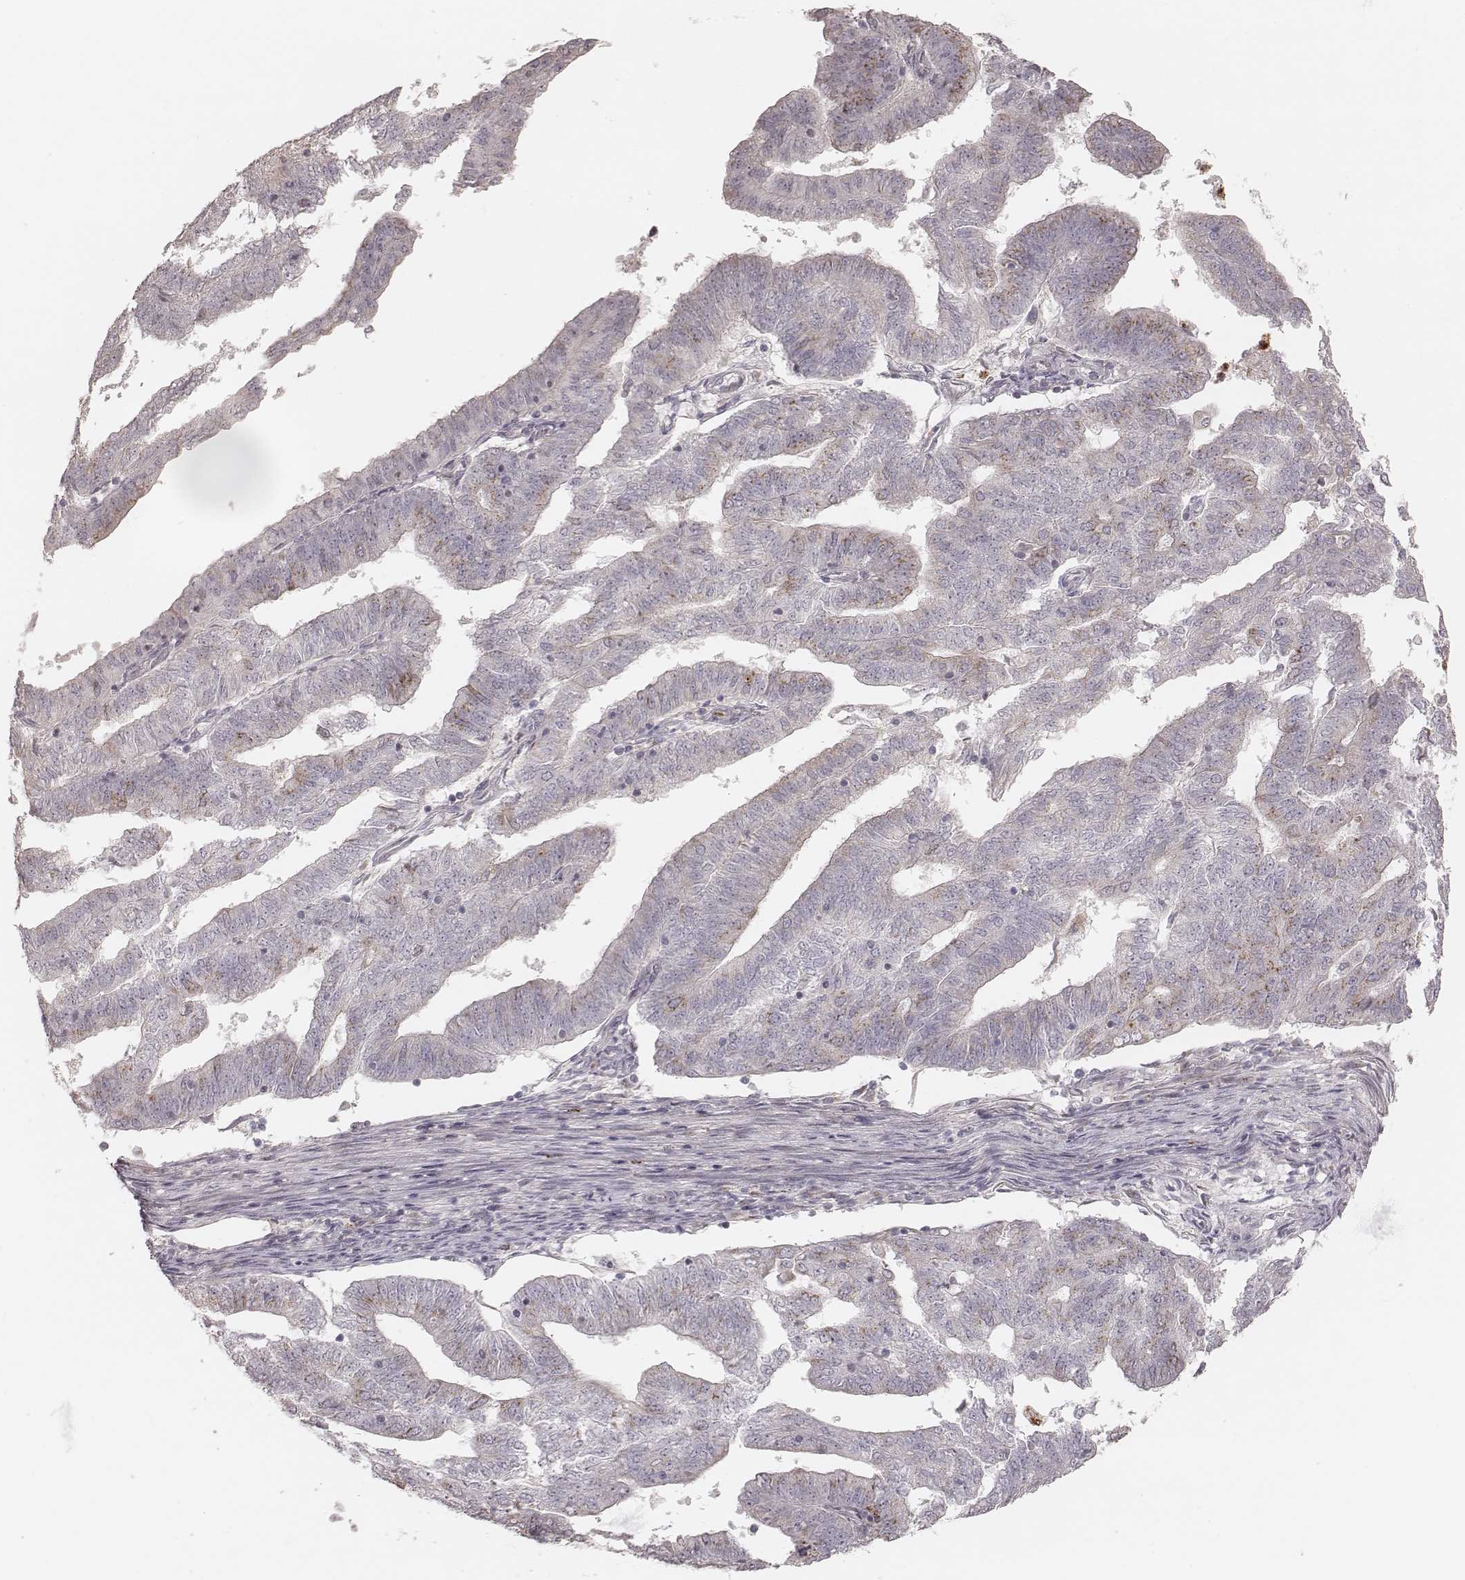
{"staining": {"intensity": "weak", "quantity": ">75%", "location": "cytoplasmic/membranous"}, "tissue": "endometrial cancer", "cell_type": "Tumor cells", "image_type": "cancer", "snomed": [{"axis": "morphology", "description": "Adenocarcinoma, NOS"}, {"axis": "topography", "description": "Endometrium"}], "caption": "Endometrial cancer (adenocarcinoma) stained with a protein marker exhibits weak staining in tumor cells.", "gene": "ABCA7", "patient": {"sex": "female", "age": 82}}